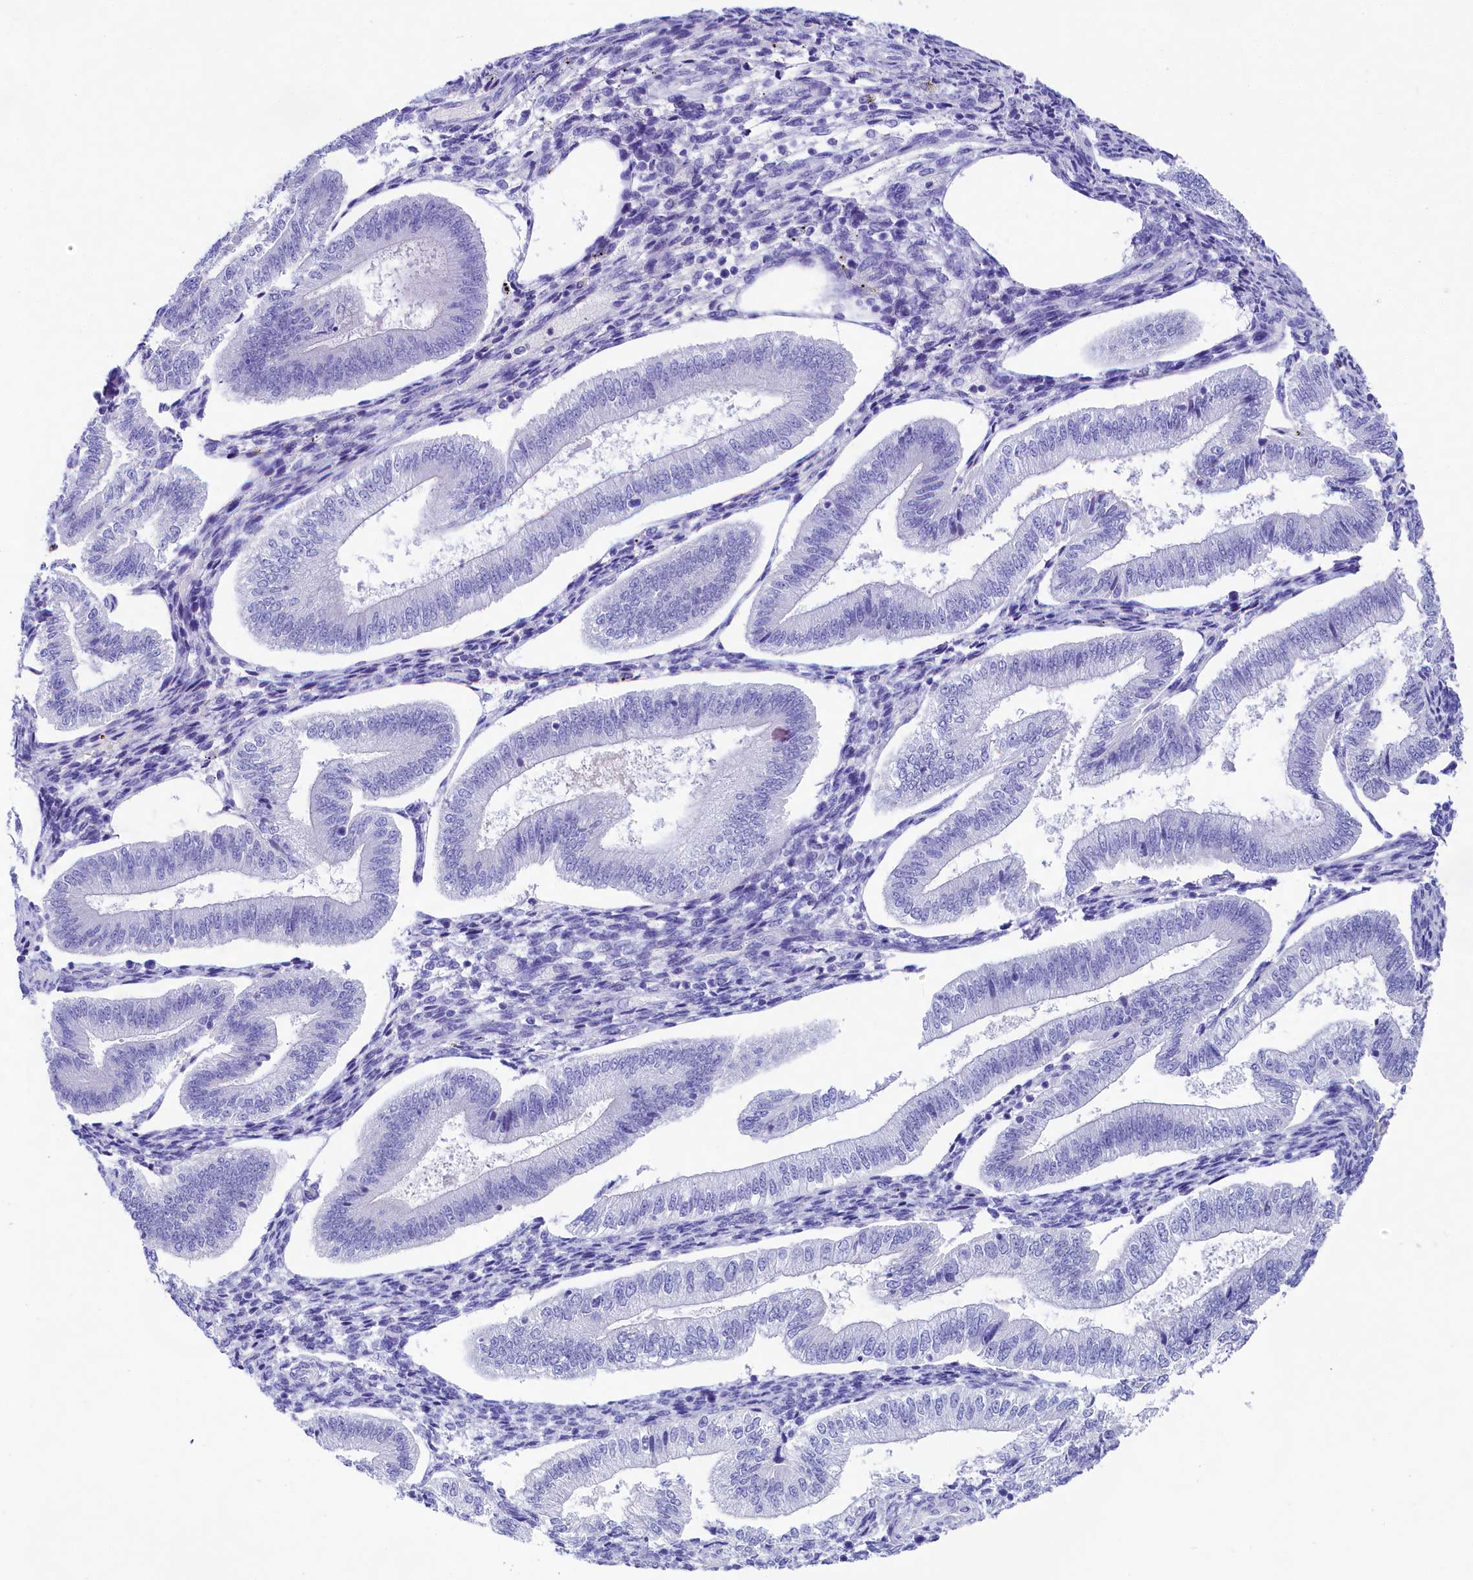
{"staining": {"intensity": "negative", "quantity": "none", "location": "none"}, "tissue": "endometrium", "cell_type": "Cells in endometrial stroma", "image_type": "normal", "snomed": [{"axis": "morphology", "description": "Normal tissue, NOS"}, {"axis": "topography", "description": "Endometrium"}], "caption": "Micrograph shows no protein positivity in cells in endometrial stroma of benign endometrium.", "gene": "SULT2A1", "patient": {"sex": "female", "age": 34}}